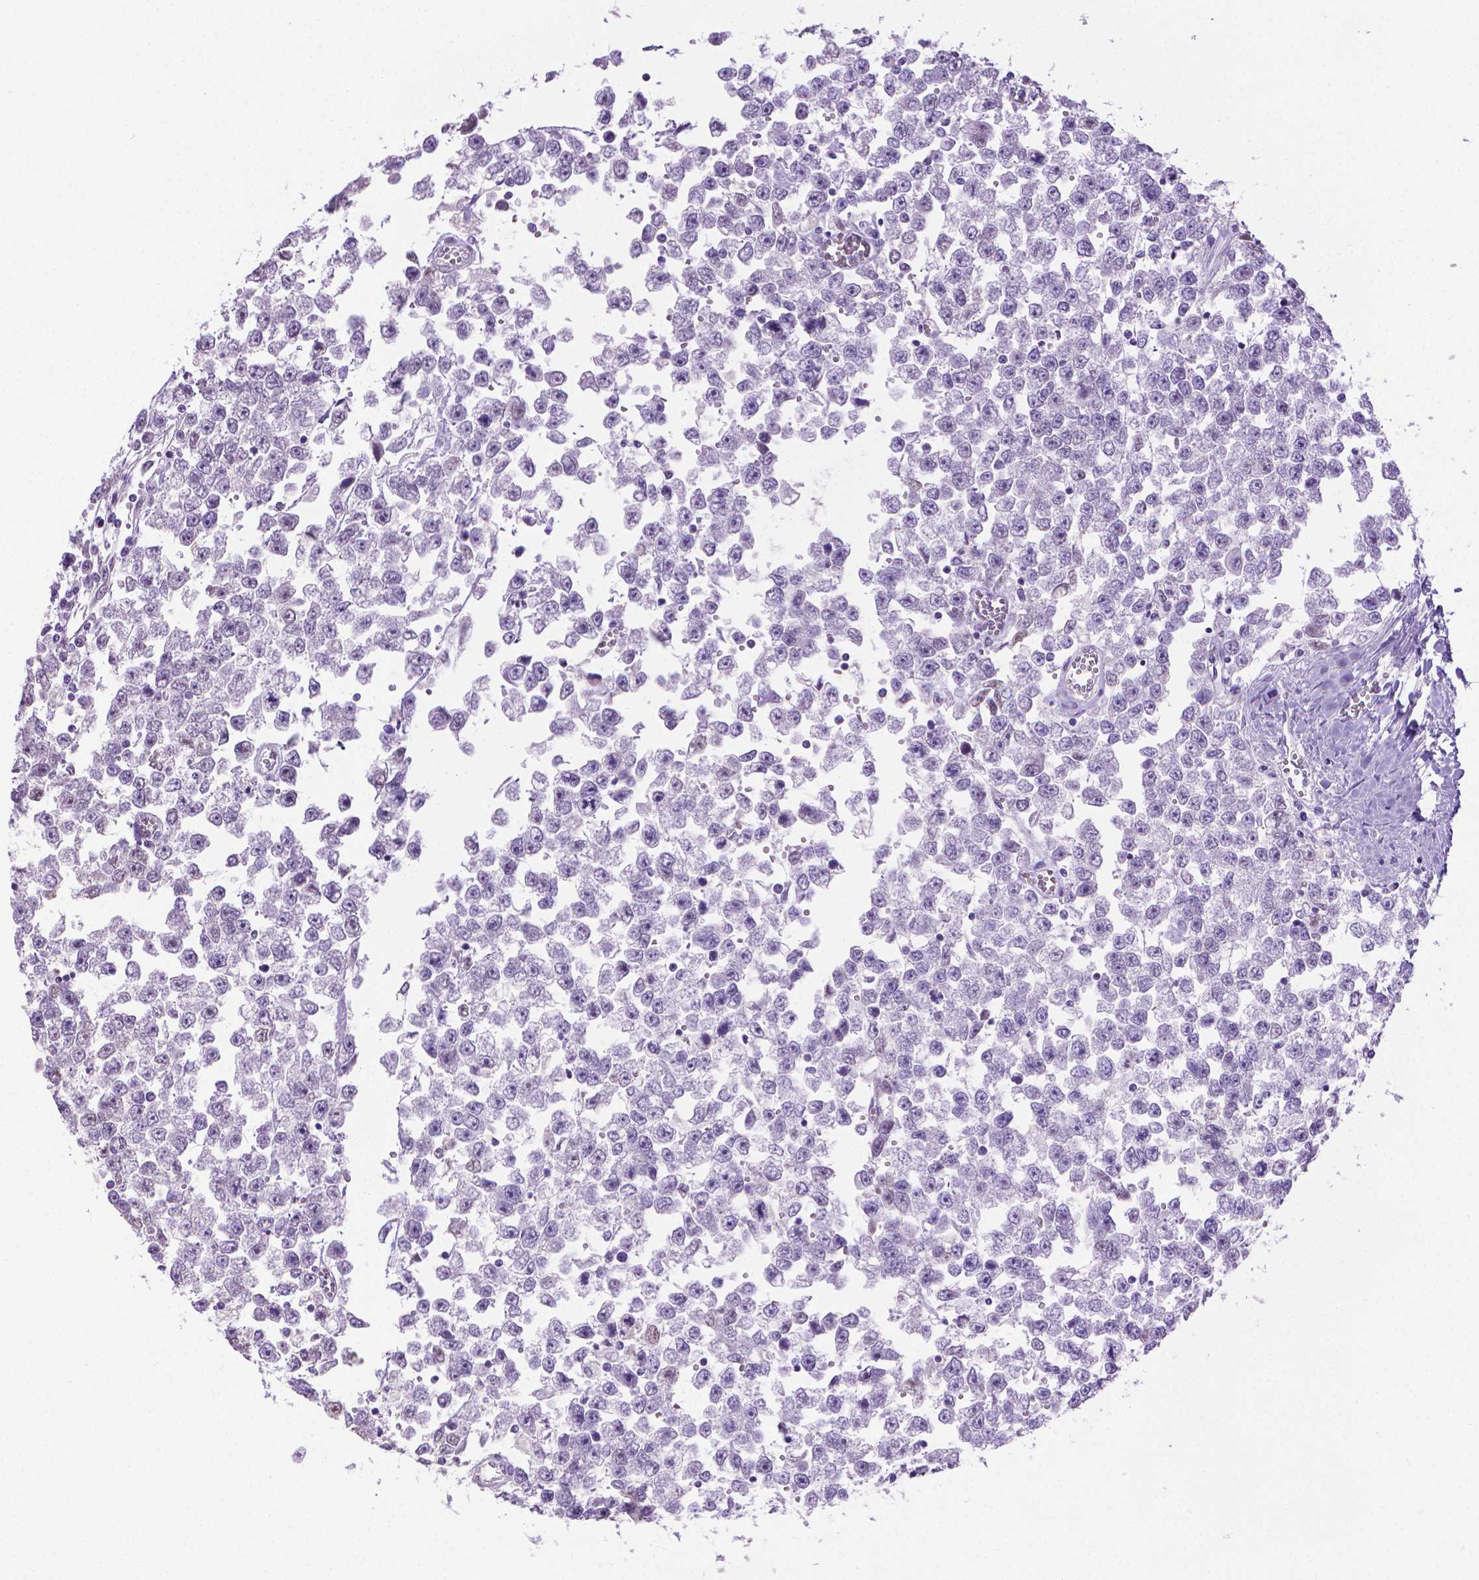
{"staining": {"intensity": "negative", "quantity": "none", "location": "none"}, "tissue": "testis cancer", "cell_type": "Tumor cells", "image_type": "cancer", "snomed": [{"axis": "morphology", "description": "Seminoma, NOS"}, {"axis": "topography", "description": "Testis"}], "caption": "Tumor cells are negative for protein expression in human testis cancer.", "gene": "PNMA2", "patient": {"sex": "male", "age": 34}}